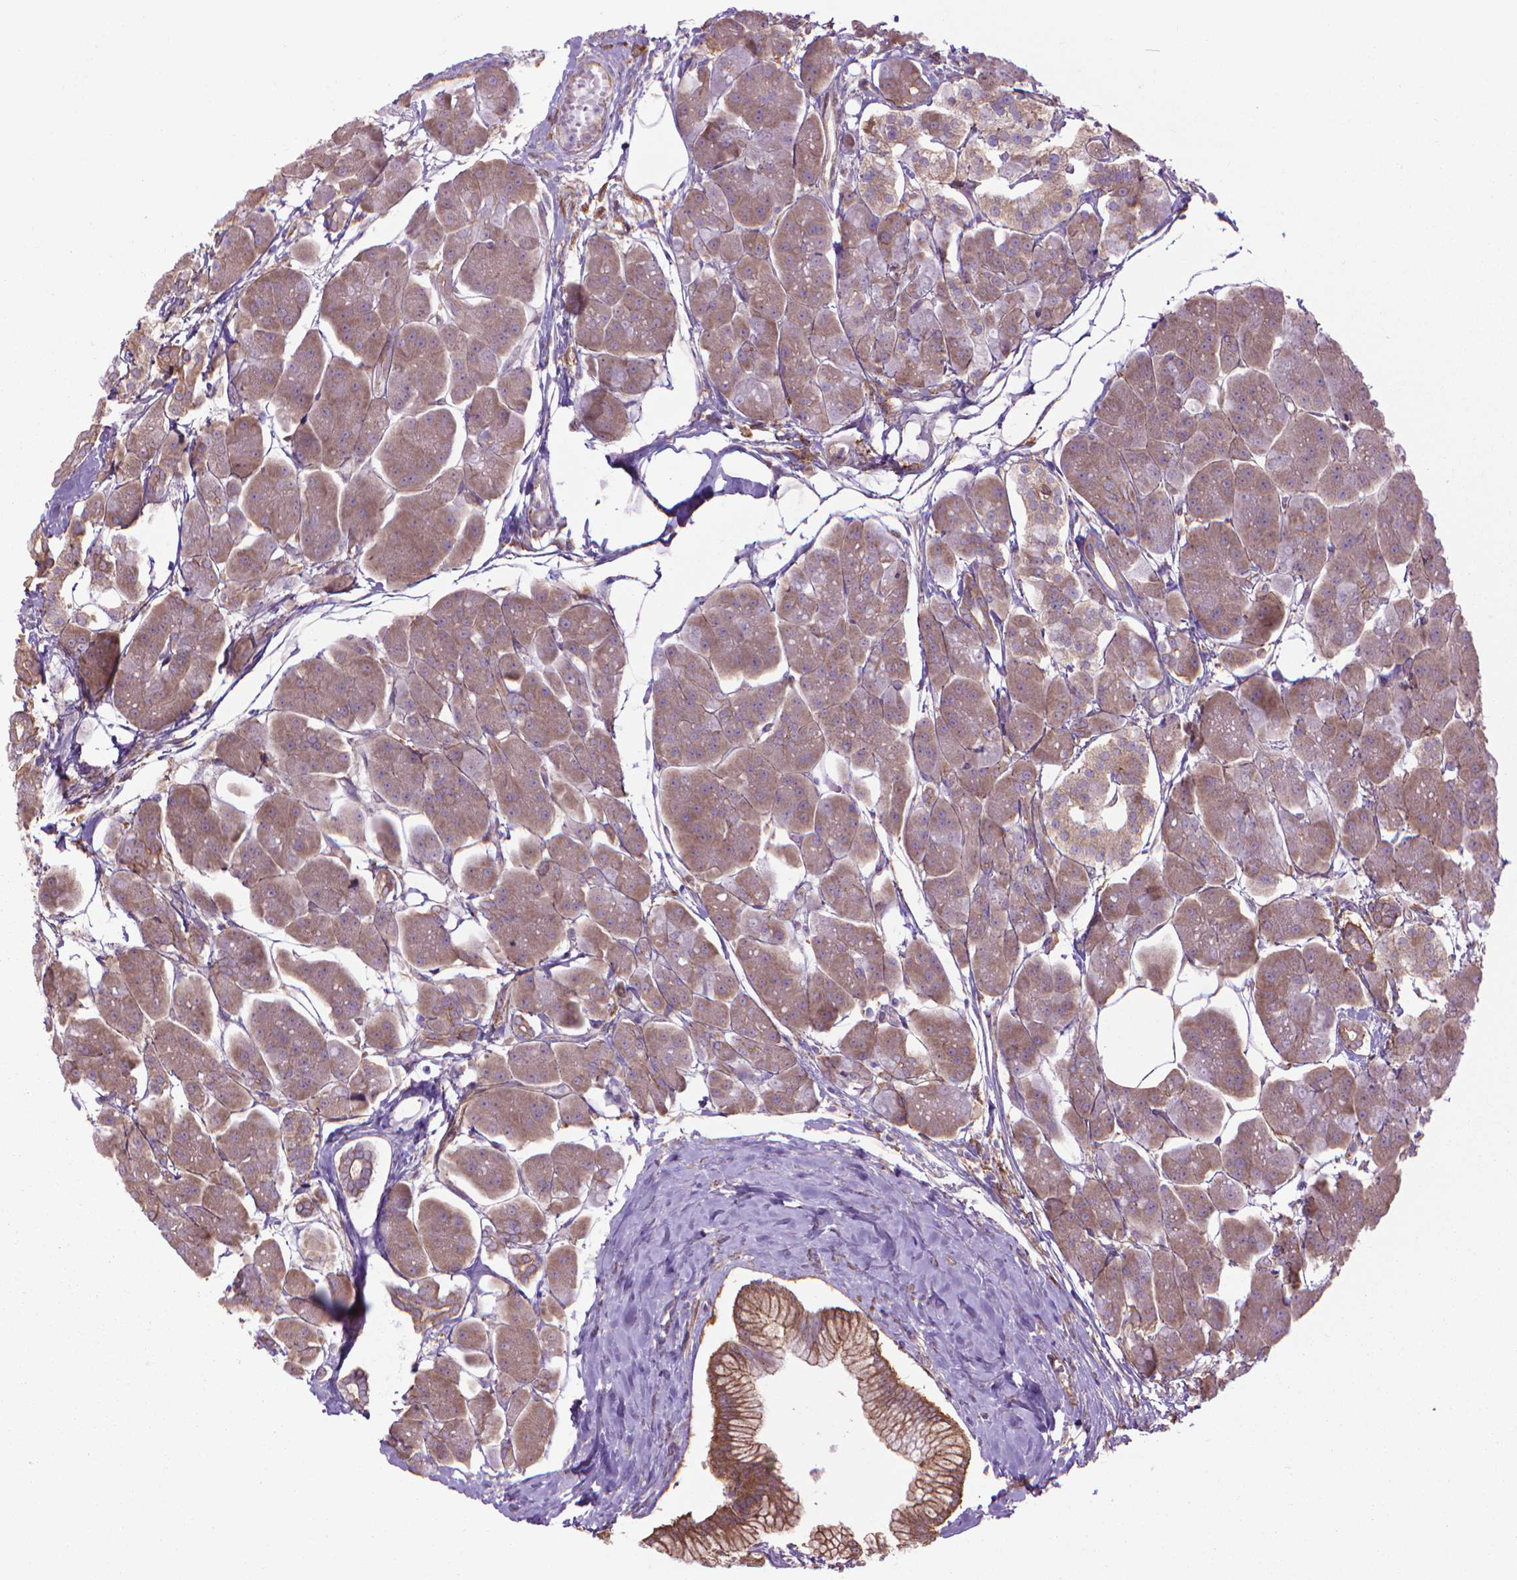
{"staining": {"intensity": "moderate", "quantity": "<25%", "location": "cytoplasmic/membranous"}, "tissue": "pancreas", "cell_type": "Exocrine glandular cells", "image_type": "normal", "snomed": [{"axis": "morphology", "description": "Normal tissue, NOS"}, {"axis": "topography", "description": "Adipose tissue"}, {"axis": "topography", "description": "Pancreas"}, {"axis": "topography", "description": "Peripheral nerve tissue"}], "caption": "A brown stain shows moderate cytoplasmic/membranous positivity of a protein in exocrine glandular cells of normal human pancreas. The protein is shown in brown color, while the nuclei are stained blue.", "gene": "CORO1B", "patient": {"sex": "female", "age": 58}}